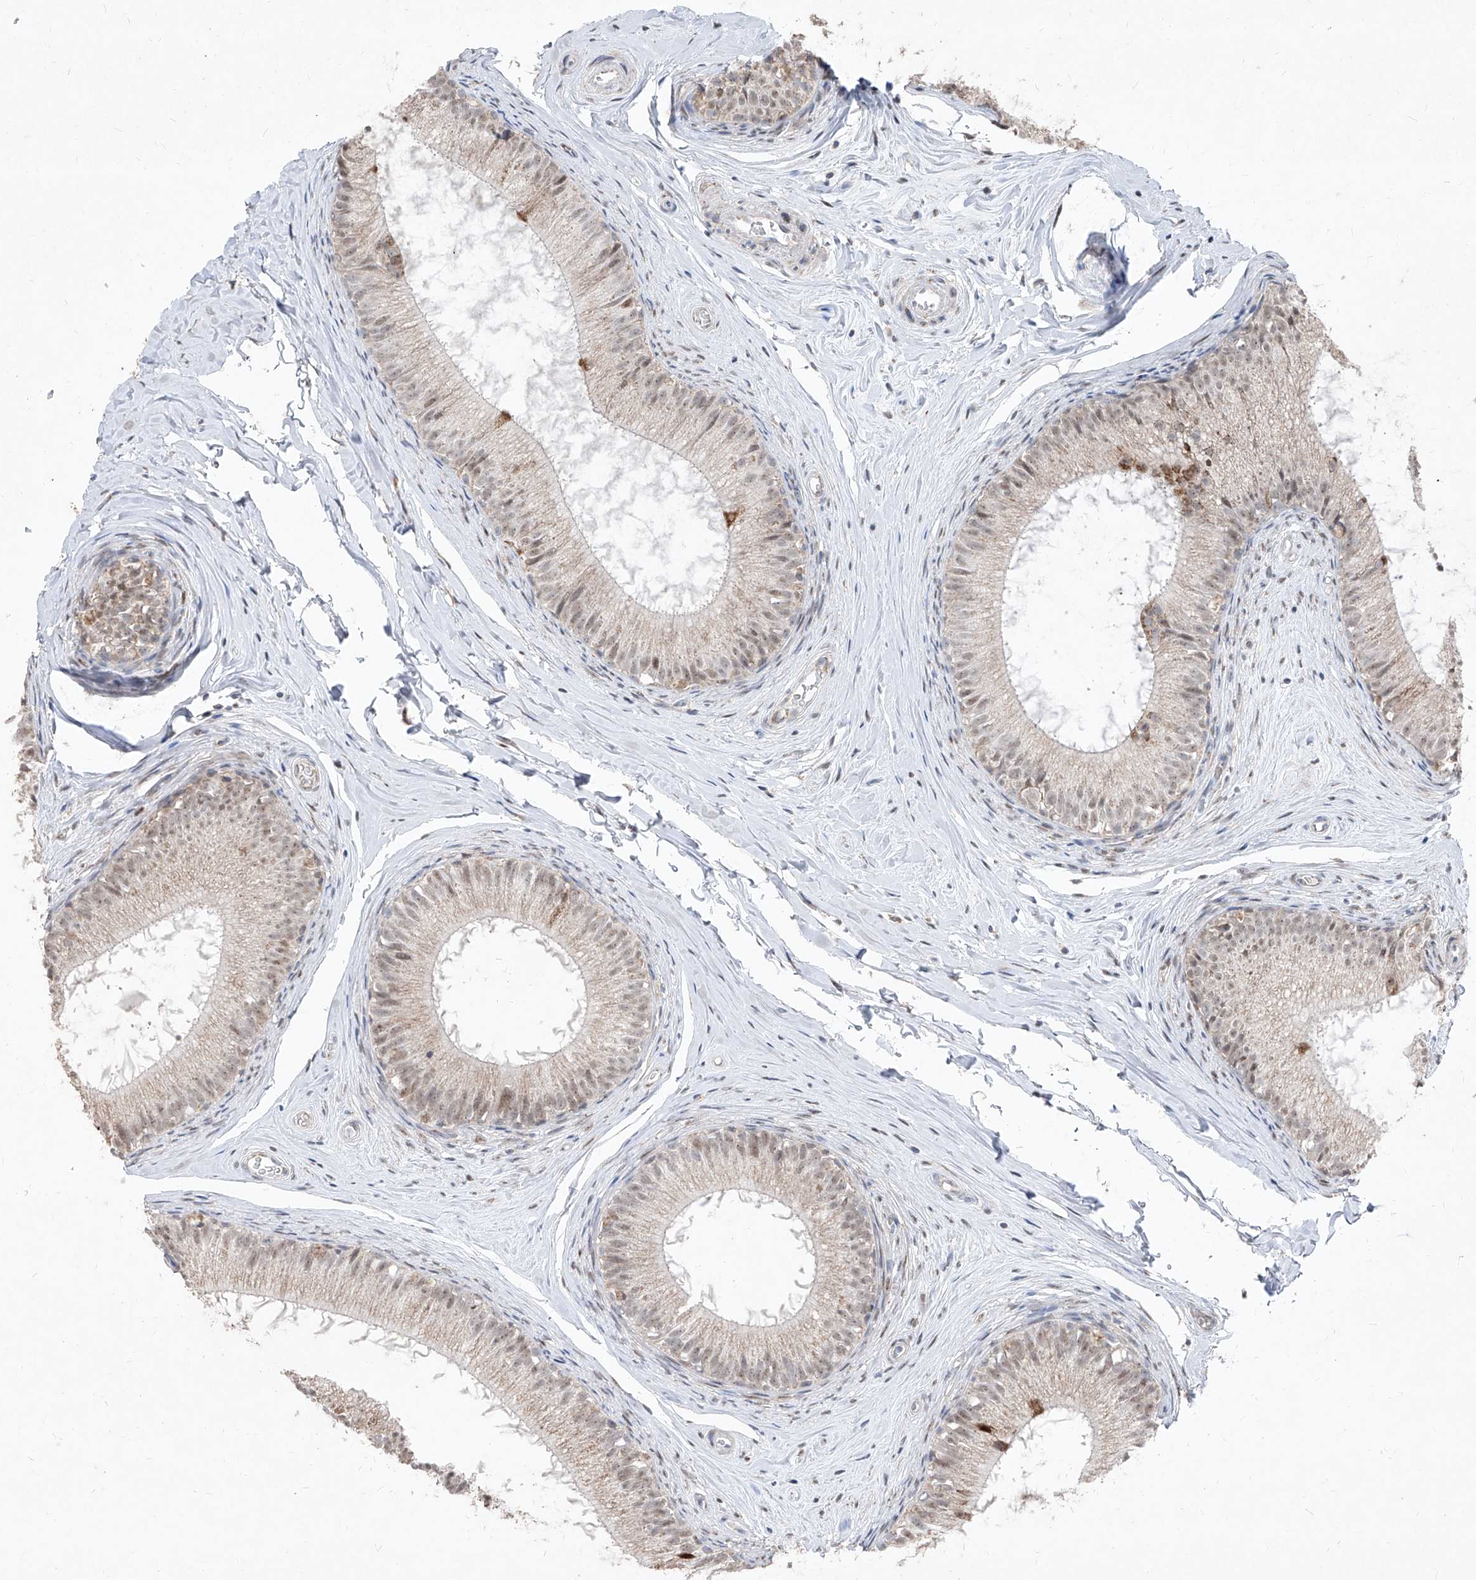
{"staining": {"intensity": "weak", "quantity": ">75%", "location": "cytoplasmic/membranous,nuclear"}, "tissue": "epididymis", "cell_type": "Glandular cells", "image_type": "normal", "snomed": [{"axis": "morphology", "description": "Normal tissue, NOS"}, {"axis": "topography", "description": "Epididymis"}], "caption": "Immunohistochemical staining of unremarkable epididymis exhibits weak cytoplasmic/membranous,nuclear protein expression in approximately >75% of glandular cells.", "gene": "NDUFB3", "patient": {"sex": "male", "age": 34}}